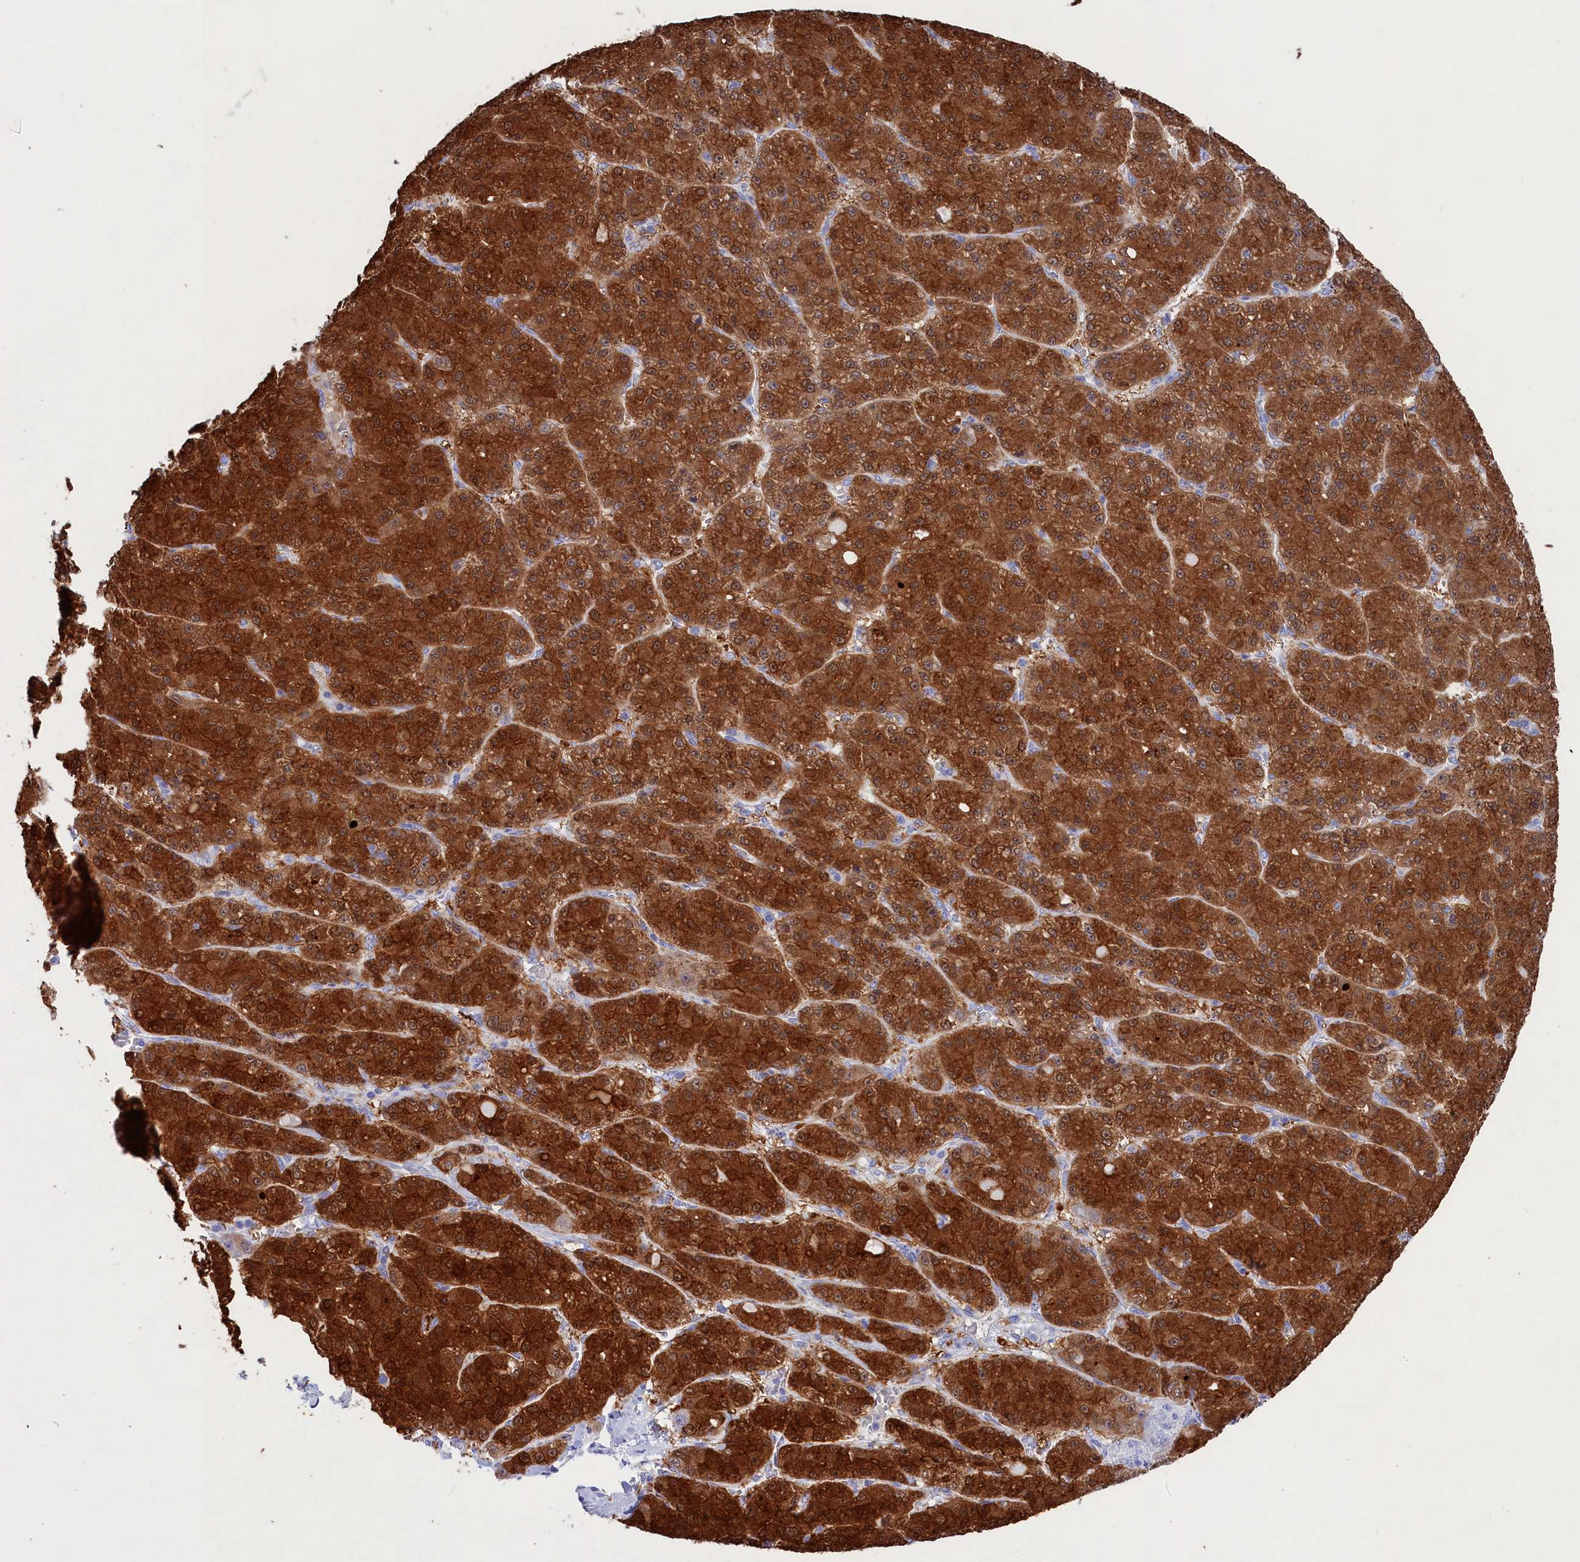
{"staining": {"intensity": "strong", "quantity": ">75%", "location": "cytoplasmic/membranous"}, "tissue": "liver cancer", "cell_type": "Tumor cells", "image_type": "cancer", "snomed": [{"axis": "morphology", "description": "Carcinoma, Hepatocellular, NOS"}, {"axis": "topography", "description": "Liver"}], "caption": "High-magnification brightfield microscopy of liver cancer (hepatocellular carcinoma) stained with DAB (brown) and counterstained with hematoxylin (blue). tumor cells exhibit strong cytoplasmic/membranous expression is appreciated in about>75% of cells.", "gene": "SULT2A1", "patient": {"sex": "male", "age": 67}}